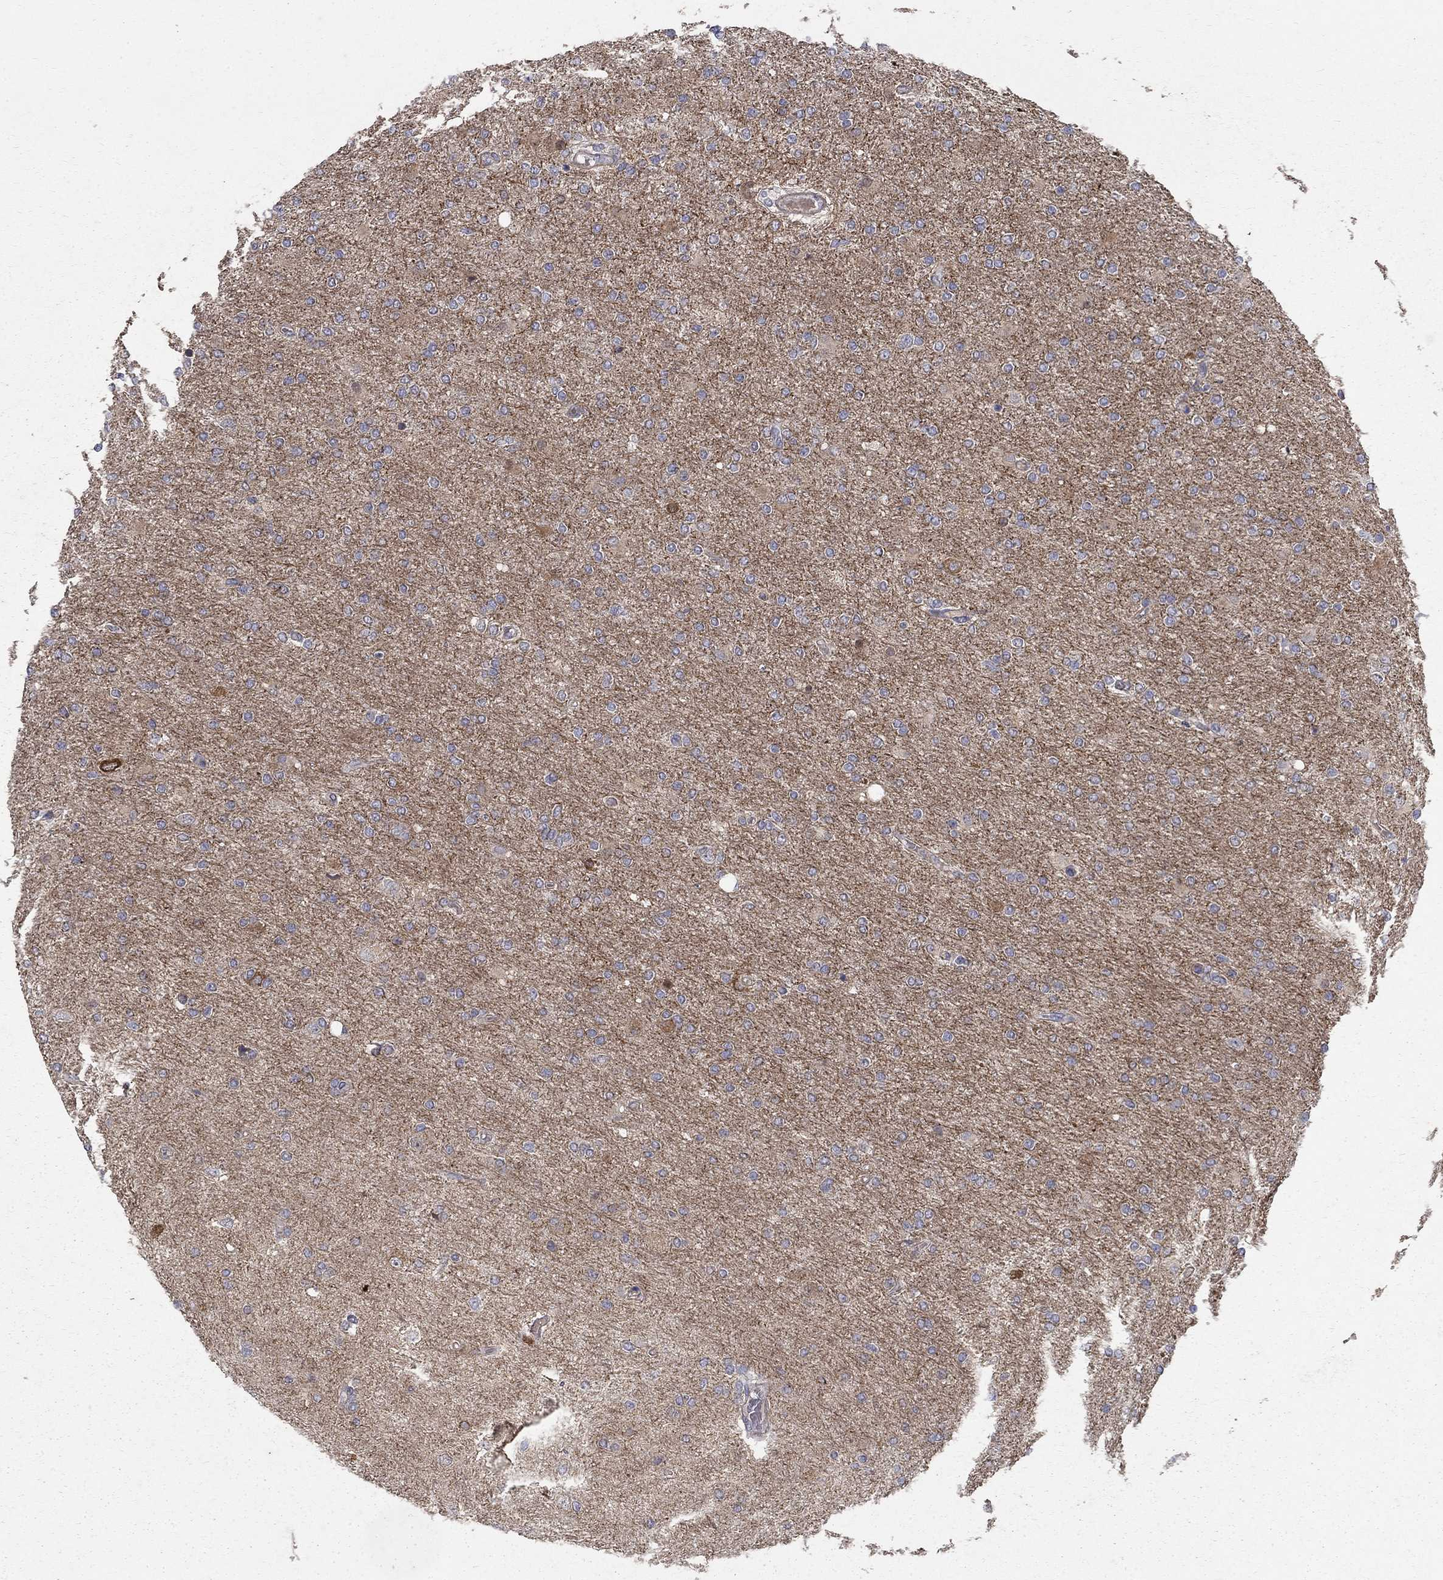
{"staining": {"intensity": "negative", "quantity": "none", "location": "none"}, "tissue": "glioma", "cell_type": "Tumor cells", "image_type": "cancer", "snomed": [{"axis": "morphology", "description": "Glioma, malignant, High grade"}, {"axis": "topography", "description": "Cerebral cortex"}], "caption": "The photomicrograph shows no significant positivity in tumor cells of glioma.", "gene": "MPP2", "patient": {"sex": "male", "age": 70}}